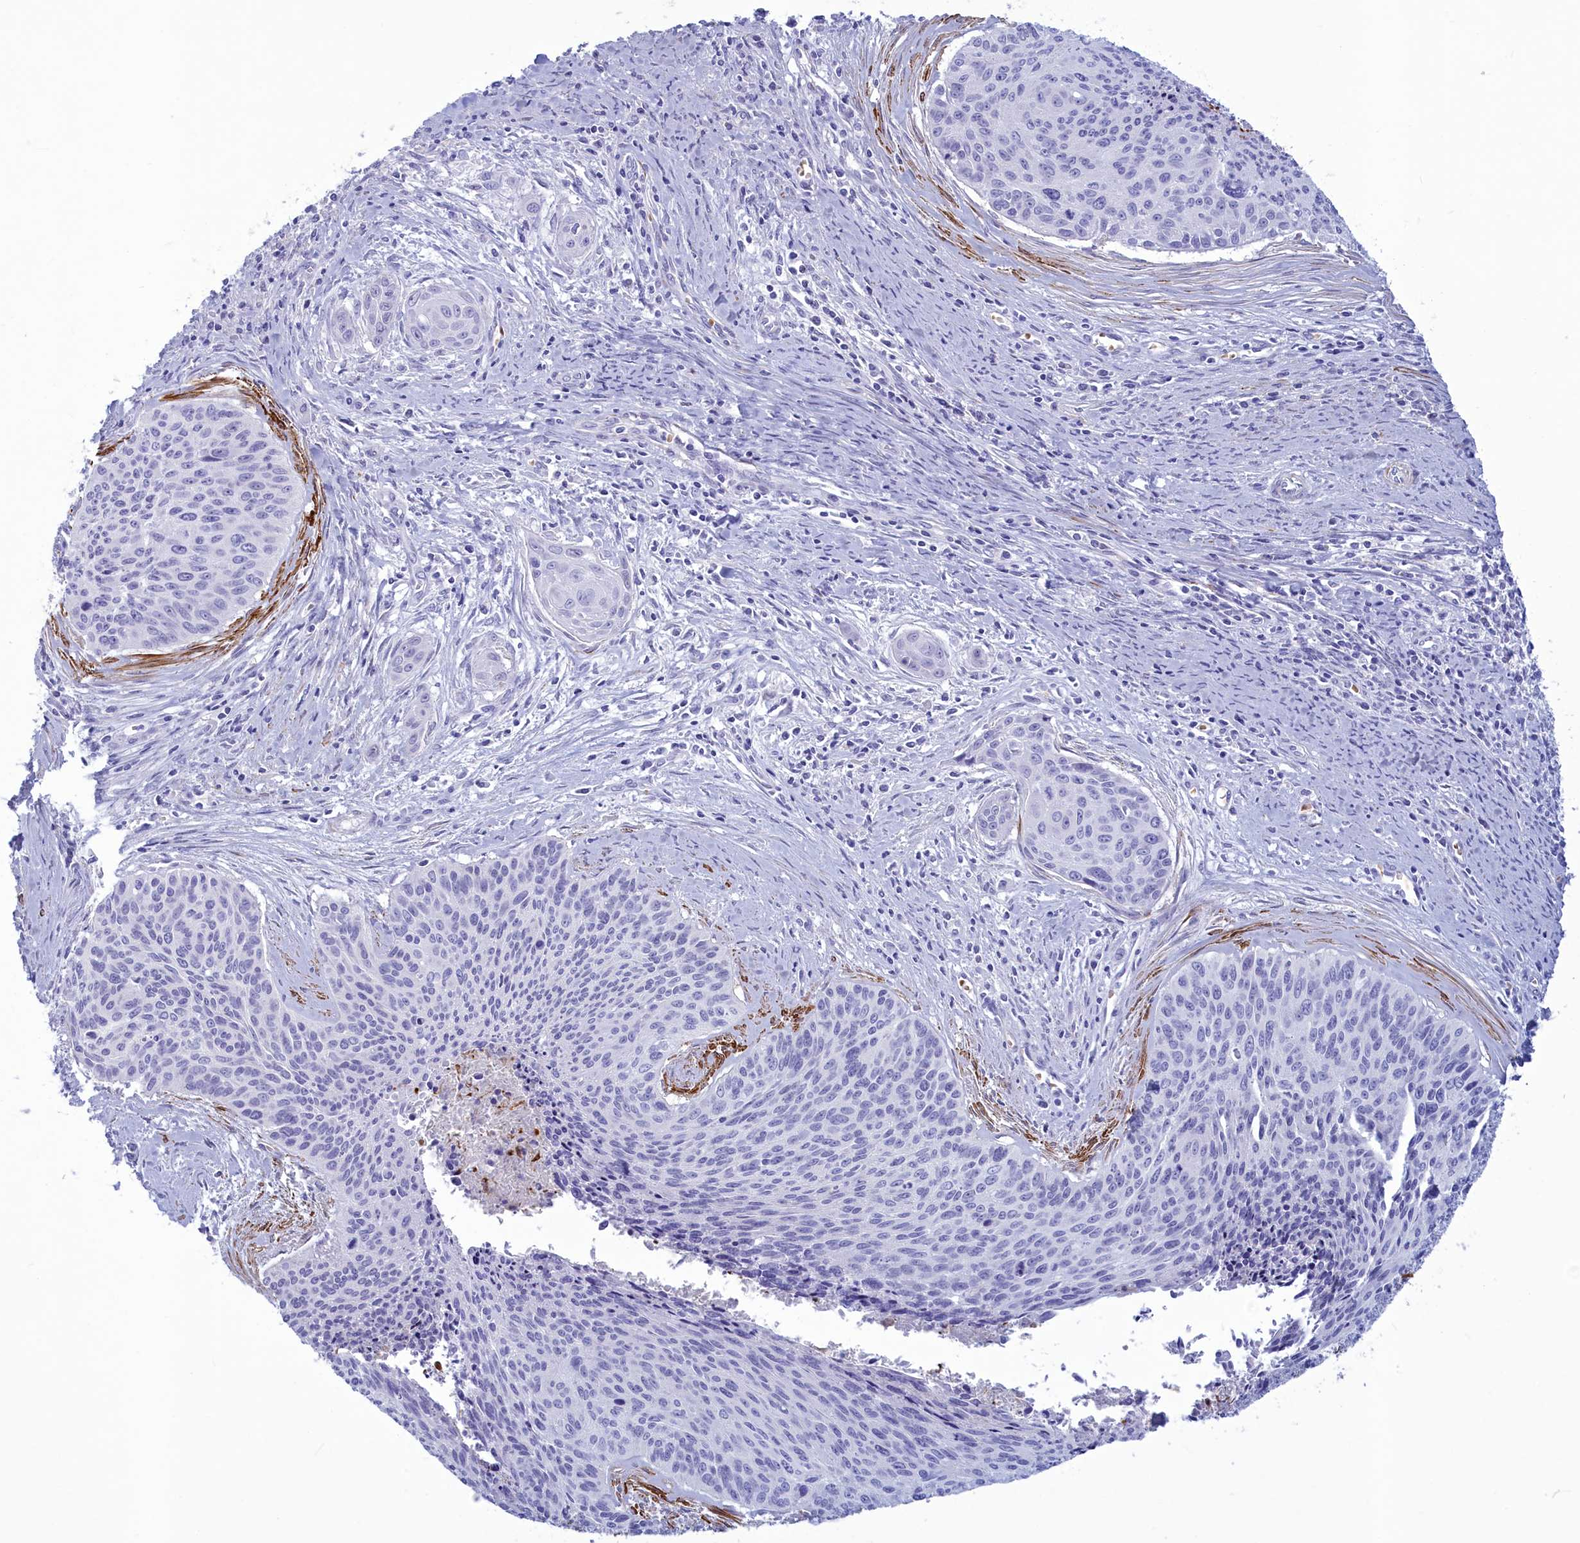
{"staining": {"intensity": "negative", "quantity": "none", "location": "none"}, "tissue": "cervical cancer", "cell_type": "Tumor cells", "image_type": "cancer", "snomed": [{"axis": "morphology", "description": "Squamous cell carcinoma, NOS"}, {"axis": "topography", "description": "Cervix"}], "caption": "The histopathology image demonstrates no staining of tumor cells in cervical cancer (squamous cell carcinoma). (Brightfield microscopy of DAB (3,3'-diaminobenzidine) immunohistochemistry at high magnification).", "gene": "GAPDHS", "patient": {"sex": "female", "age": 55}}